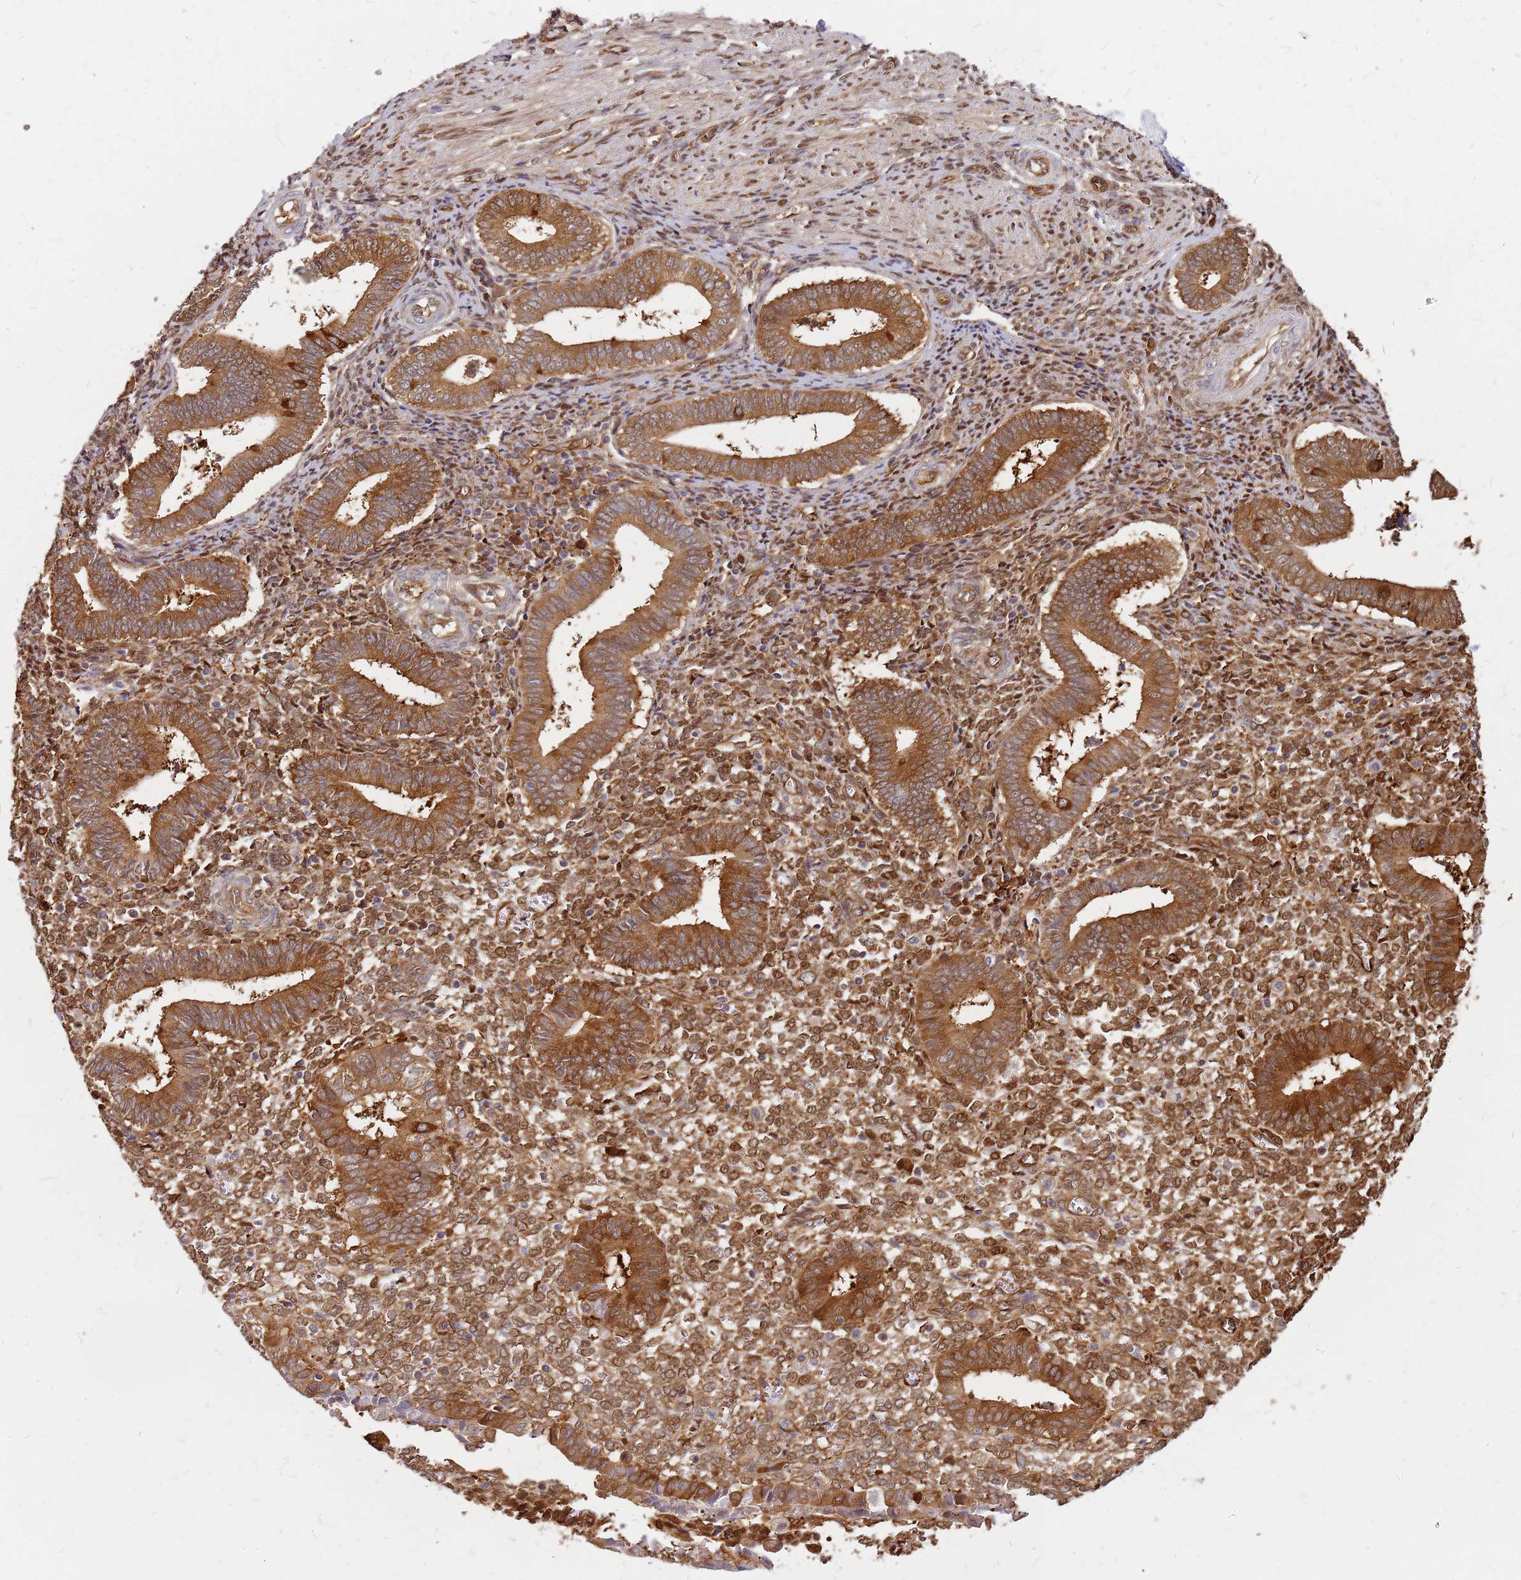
{"staining": {"intensity": "strong", "quantity": ">75%", "location": "cytoplasmic/membranous"}, "tissue": "endometrium", "cell_type": "Cells in endometrial stroma", "image_type": "normal", "snomed": [{"axis": "morphology", "description": "Normal tissue, NOS"}, {"axis": "topography", "description": "Other"}, {"axis": "topography", "description": "Endometrium"}], "caption": "Immunohistochemical staining of unremarkable endometrium reveals >75% levels of strong cytoplasmic/membranous protein expression in approximately >75% of cells in endometrial stroma. Immunohistochemistry stains the protein of interest in brown and the nuclei are stained blue.", "gene": "HDX", "patient": {"sex": "female", "age": 44}}